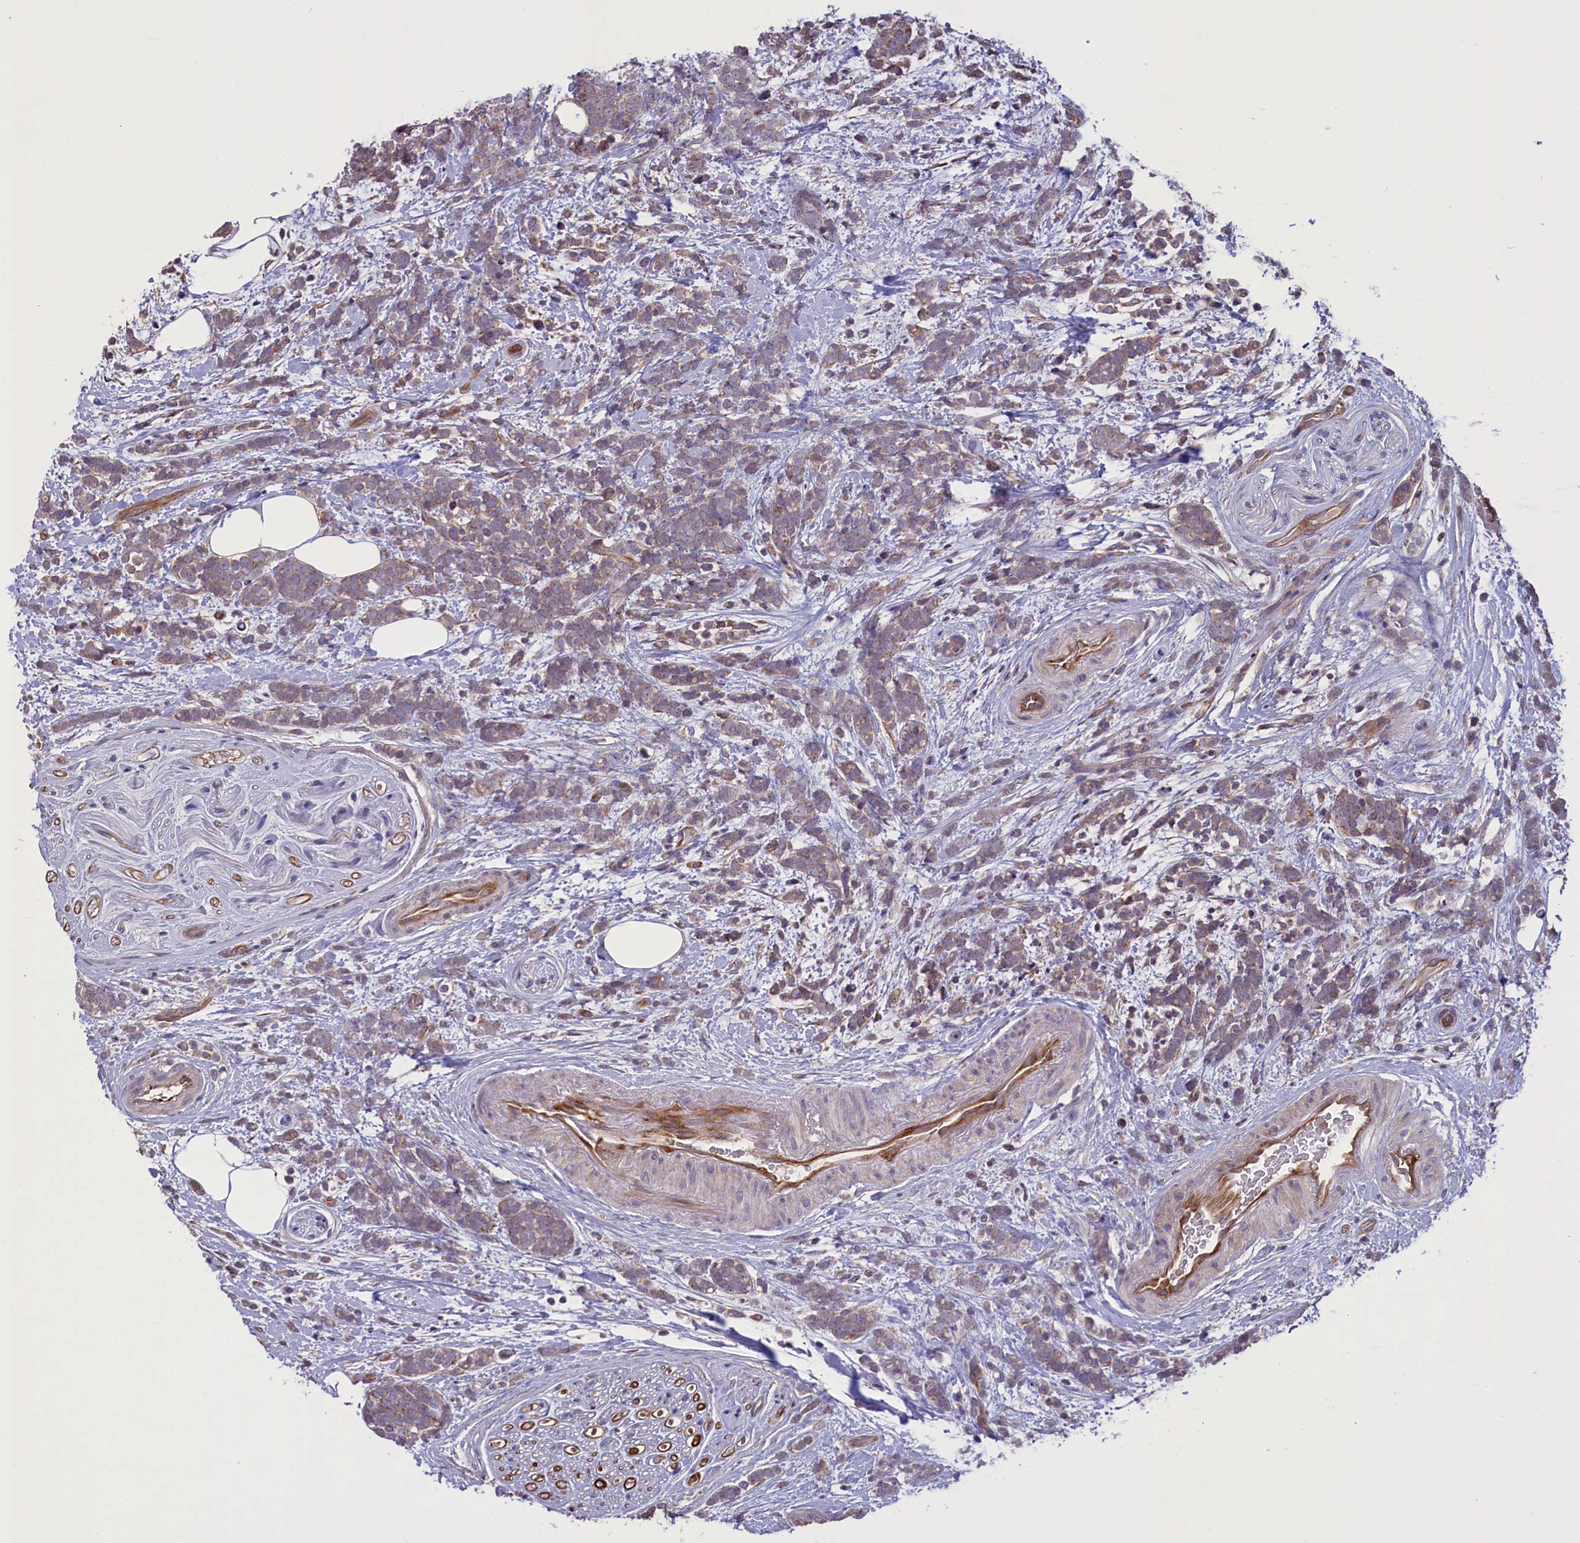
{"staining": {"intensity": "weak", "quantity": ">75%", "location": "cytoplasmic/membranous"}, "tissue": "breast cancer", "cell_type": "Tumor cells", "image_type": "cancer", "snomed": [{"axis": "morphology", "description": "Lobular carcinoma"}, {"axis": "topography", "description": "Breast"}], "caption": "Tumor cells reveal low levels of weak cytoplasmic/membranous staining in approximately >75% of cells in lobular carcinoma (breast).", "gene": "CCDC125", "patient": {"sex": "female", "age": 58}}